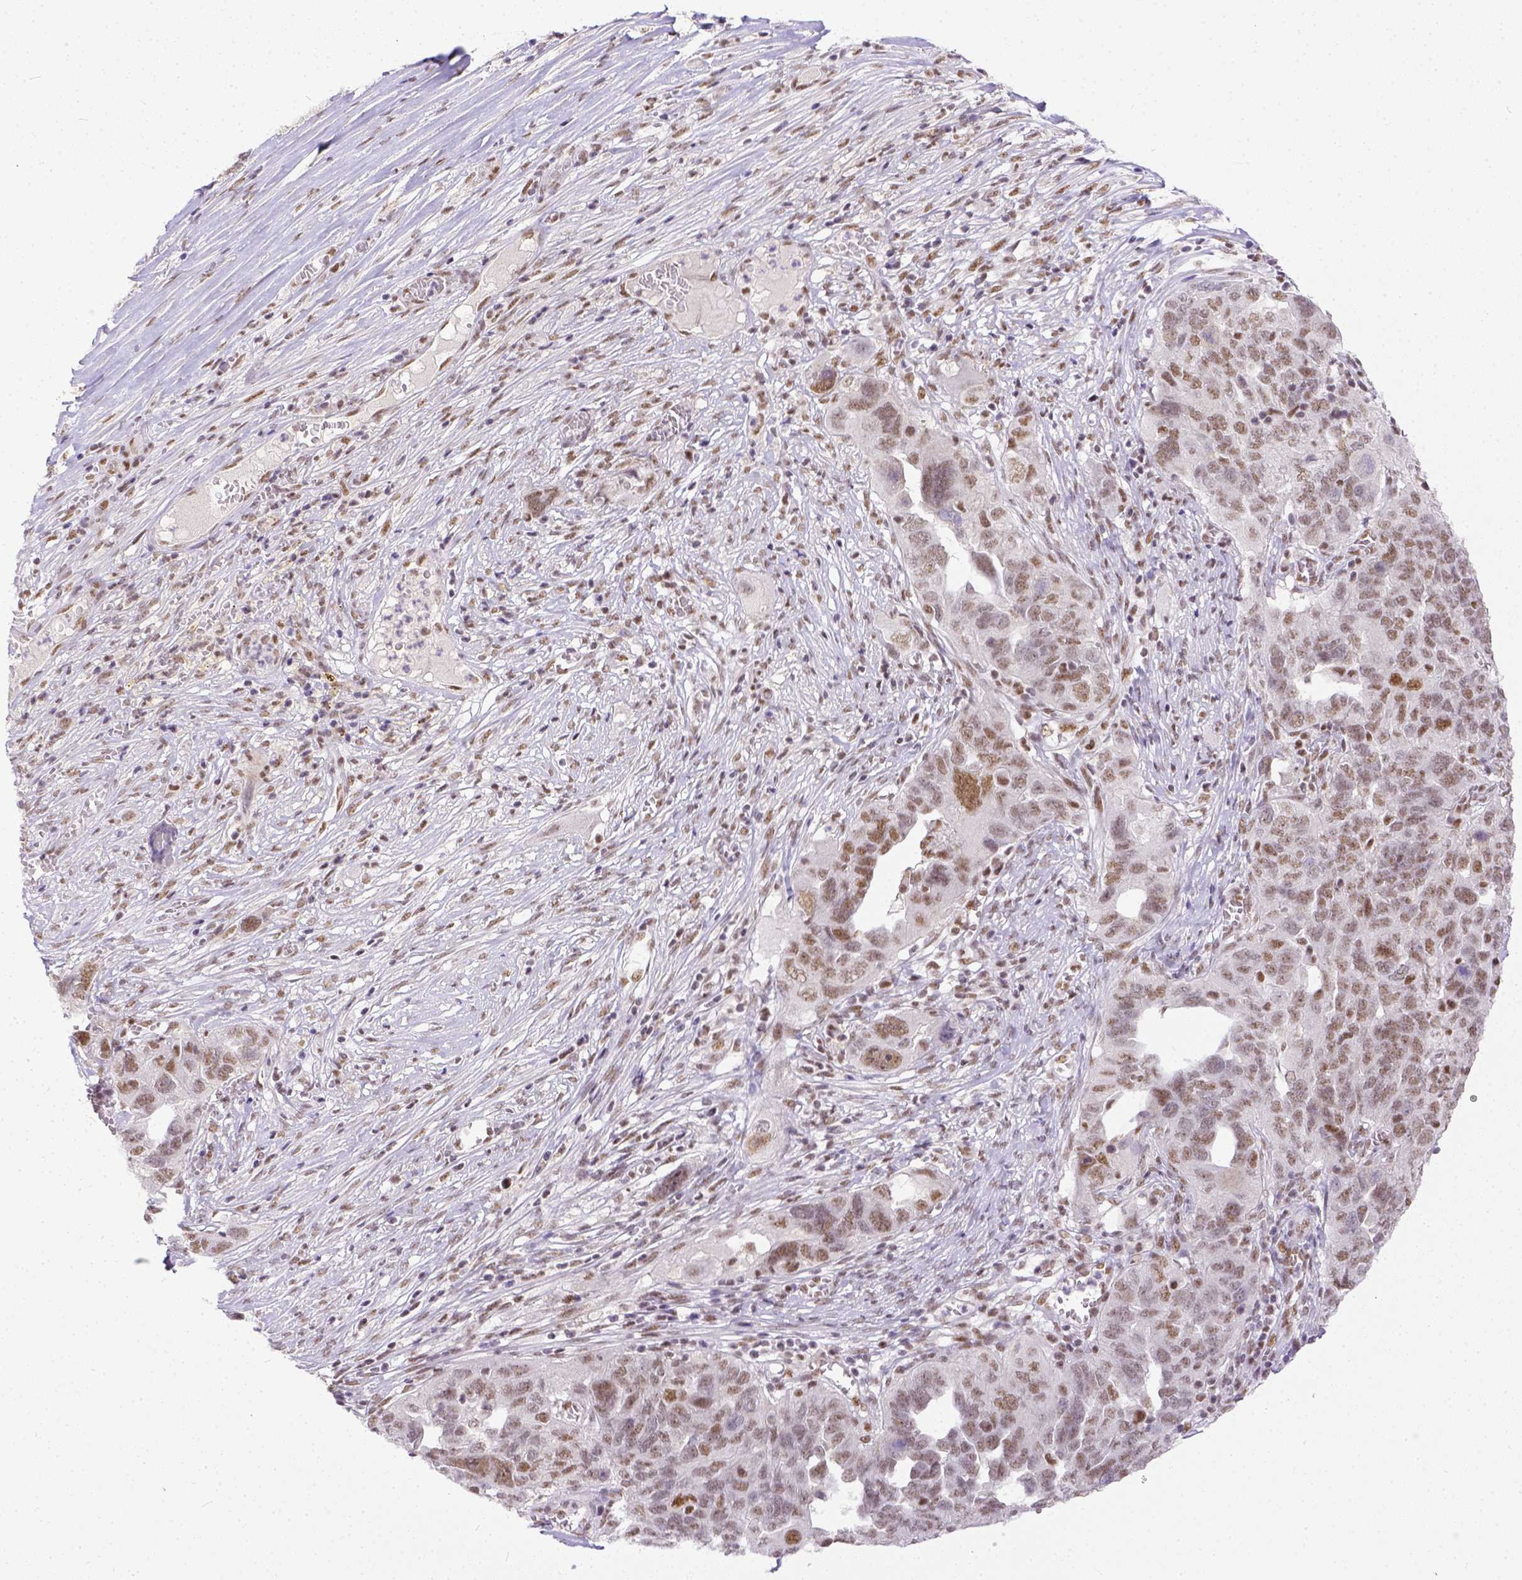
{"staining": {"intensity": "moderate", "quantity": ">75%", "location": "nuclear"}, "tissue": "ovarian cancer", "cell_type": "Tumor cells", "image_type": "cancer", "snomed": [{"axis": "morphology", "description": "Carcinoma, endometroid"}, {"axis": "topography", "description": "Soft tissue"}, {"axis": "topography", "description": "Ovary"}], "caption": "High-magnification brightfield microscopy of ovarian endometroid carcinoma stained with DAB (brown) and counterstained with hematoxylin (blue). tumor cells exhibit moderate nuclear expression is appreciated in about>75% of cells.", "gene": "ERCC1", "patient": {"sex": "female", "age": 52}}